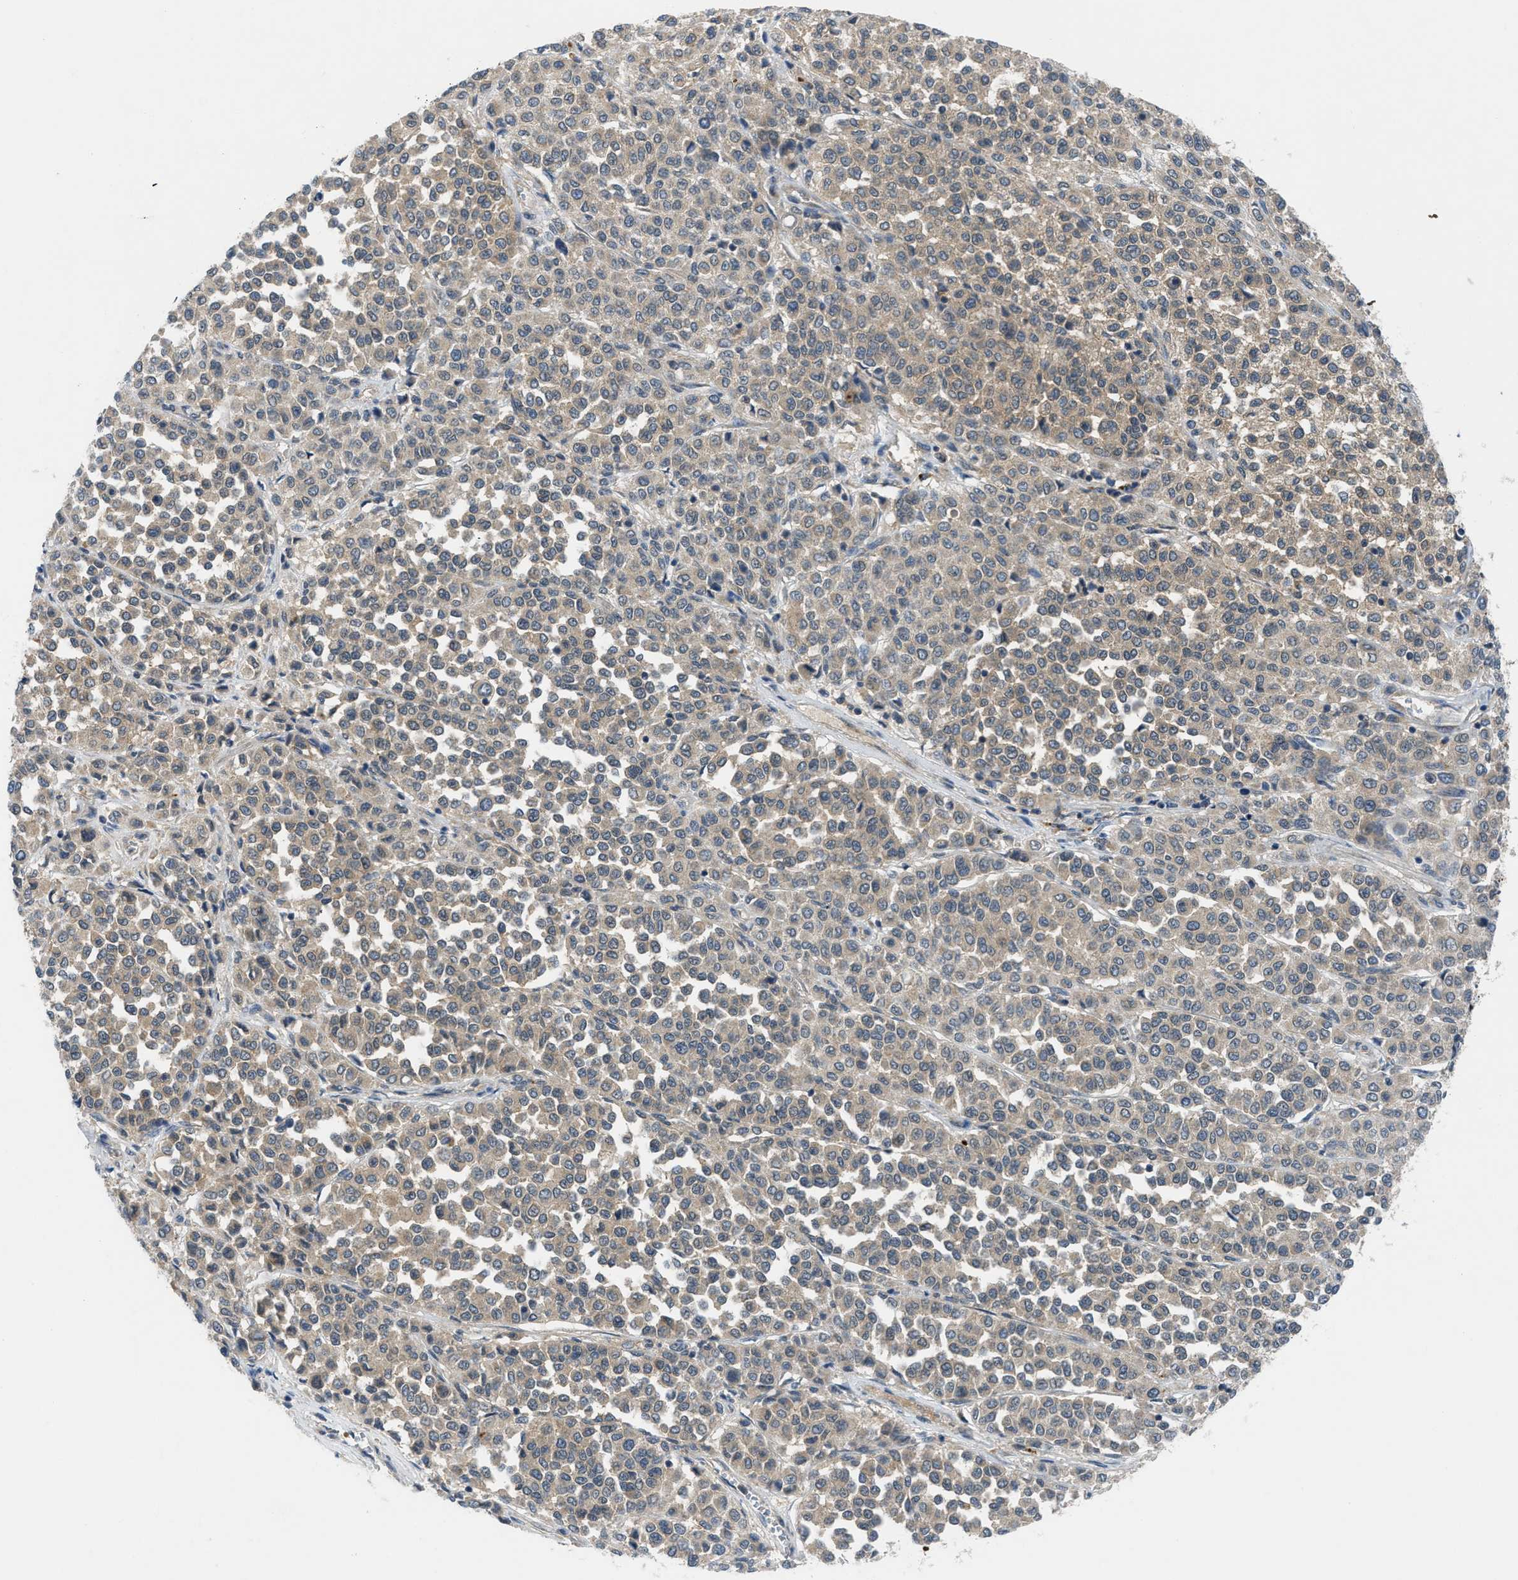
{"staining": {"intensity": "weak", "quantity": ">75%", "location": "cytoplasmic/membranous"}, "tissue": "melanoma", "cell_type": "Tumor cells", "image_type": "cancer", "snomed": [{"axis": "morphology", "description": "Malignant melanoma, Metastatic site"}, {"axis": "topography", "description": "Pancreas"}], "caption": "Approximately >75% of tumor cells in melanoma reveal weak cytoplasmic/membranous protein positivity as visualized by brown immunohistochemical staining.", "gene": "PDE7A", "patient": {"sex": "female", "age": 30}}